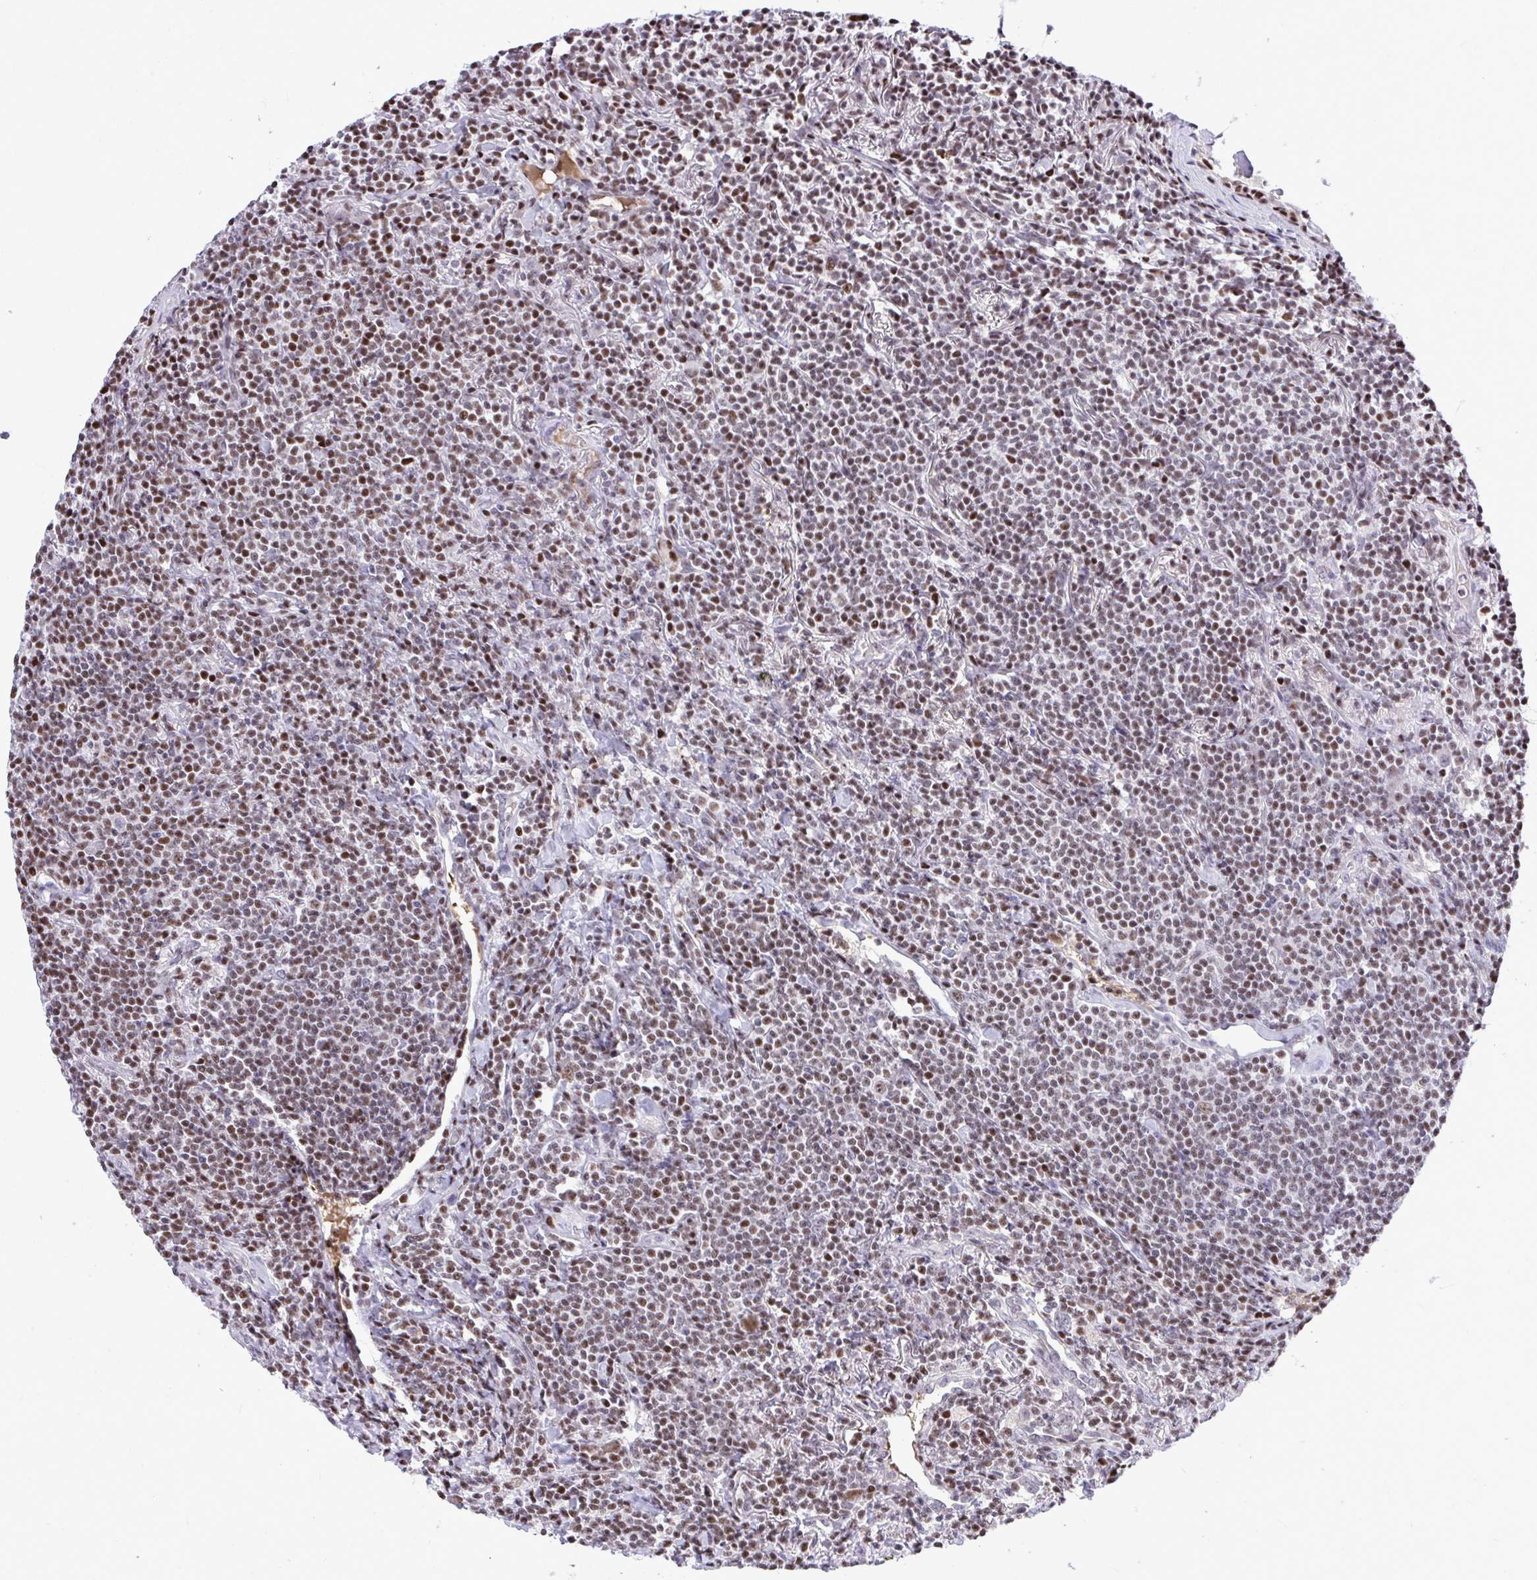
{"staining": {"intensity": "strong", "quantity": "25%-75%", "location": "nuclear"}, "tissue": "lymphoma", "cell_type": "Tumor cells", "image_type": "cancer", "snomed": [{"axis": "morphology", "description": "Malignant lymphoma, non-Hodgkin's type, Low grade"}, {"axis": "topography", "description": "Lung"}], "caption": "A photomicrograph of malignant lymphoma, non-Hodgkin's type (low-grade) stained for a protein displays strong nuclear brown staining in tumor cells. Immunohistochemistry (ihc) stains the protein in brown and the nuclei are stained blue.", "gene": "C14orf39", "patient": {"sex": "female", "age": 71}}